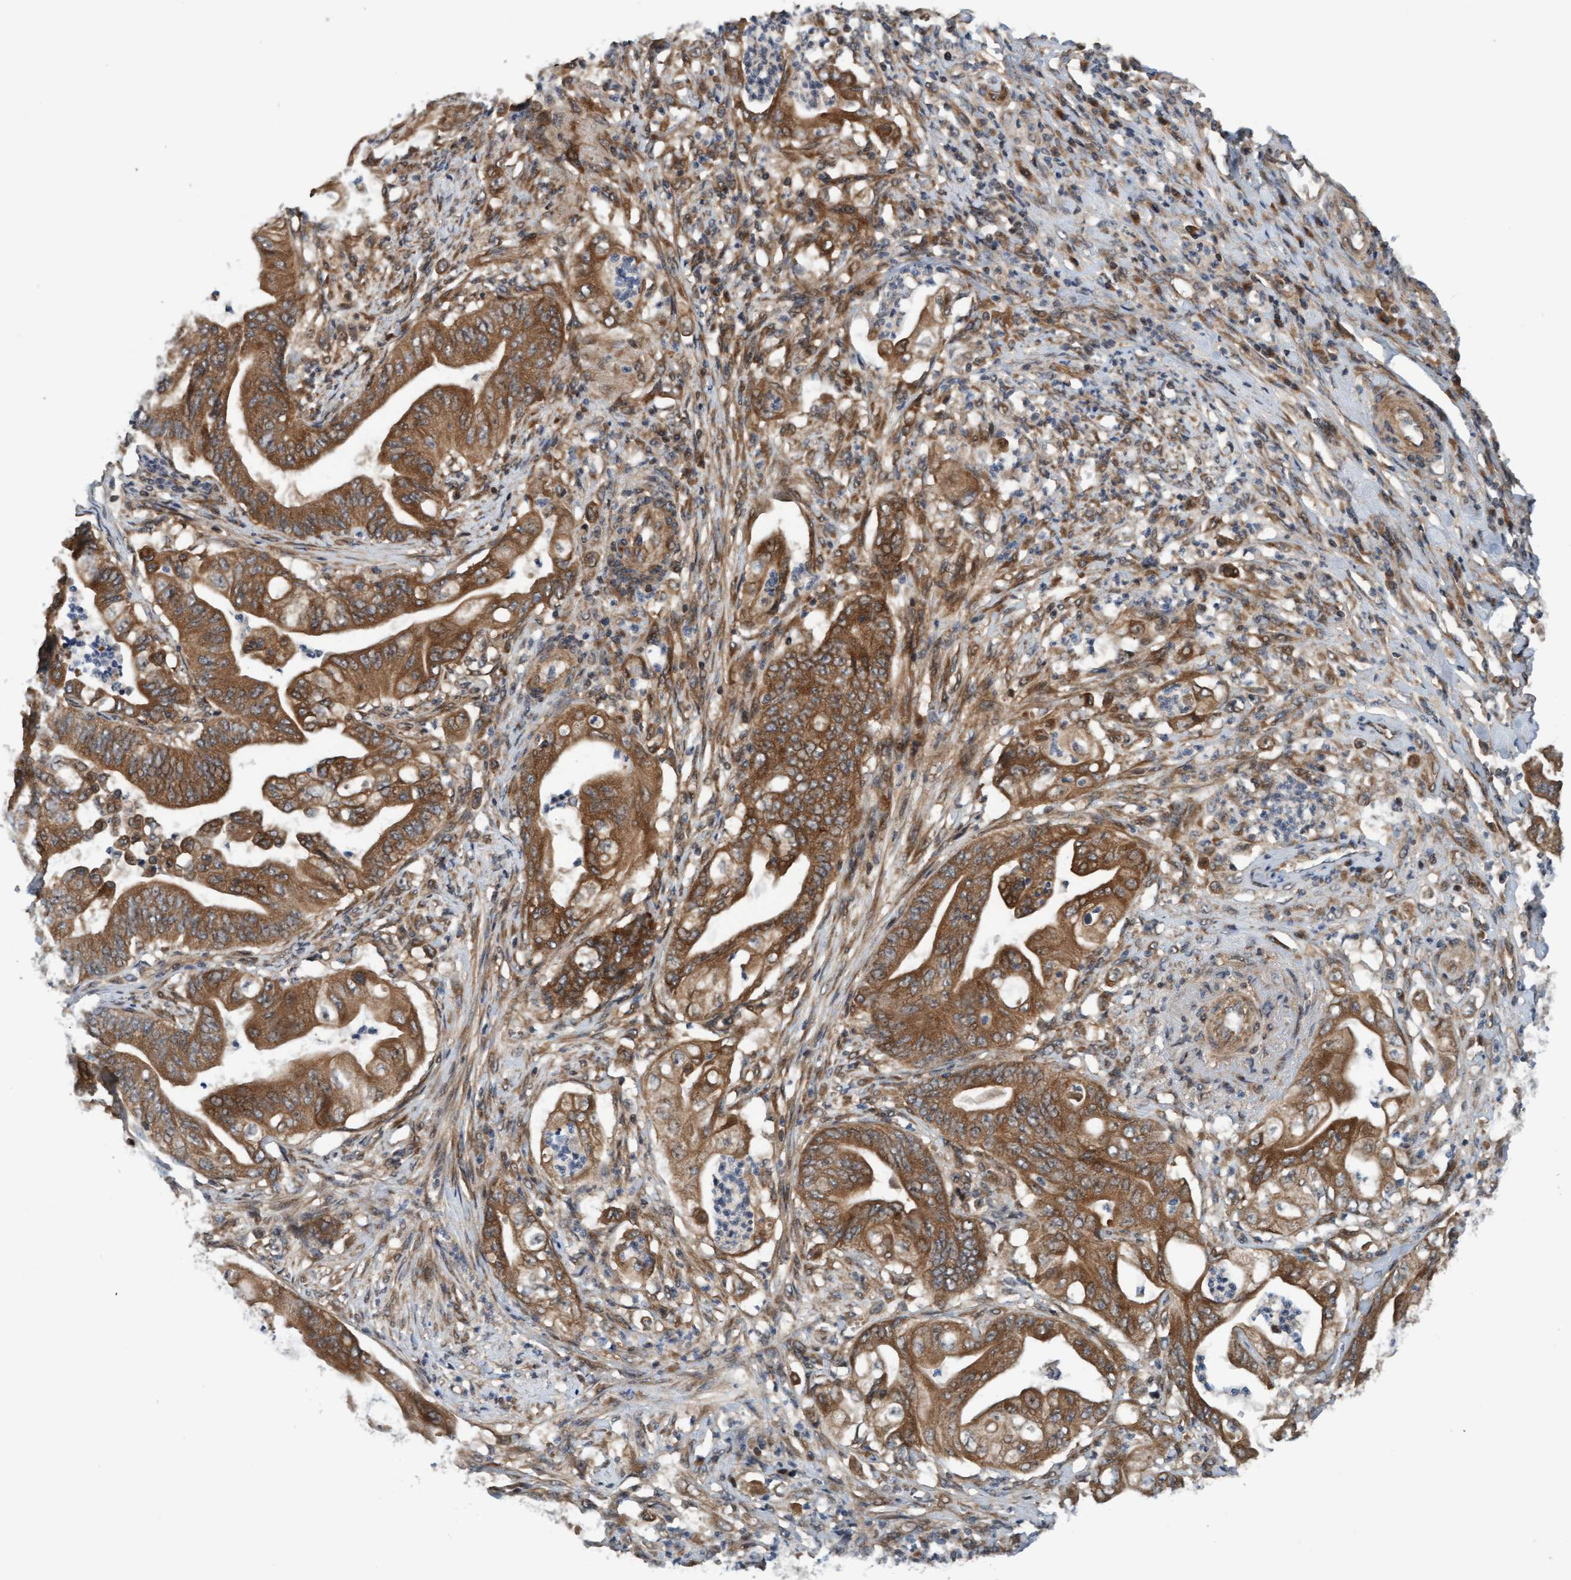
{"staining": {"intensity": "moderate", "quantity": ">75%", "location": "cytoplasmic/membranous"}, "tissue": "stomach cancer", "cell_type": "Tumor cells", "image_type": "cancer", "snomed": [{"axis": "morphology", "description": "Adenocarcinoma, NOS"}, {"axis": "topography", "description": "Stomach"}], "caption": "IHC (DAB) staining of human stomach cancer (adenocarcinoma) displays moderate cytoplasmic/membranous protein positivity in about >75% of tumor cells.", "gene": "MLXIP", "patient": {"sex": "female", "age": 73}}